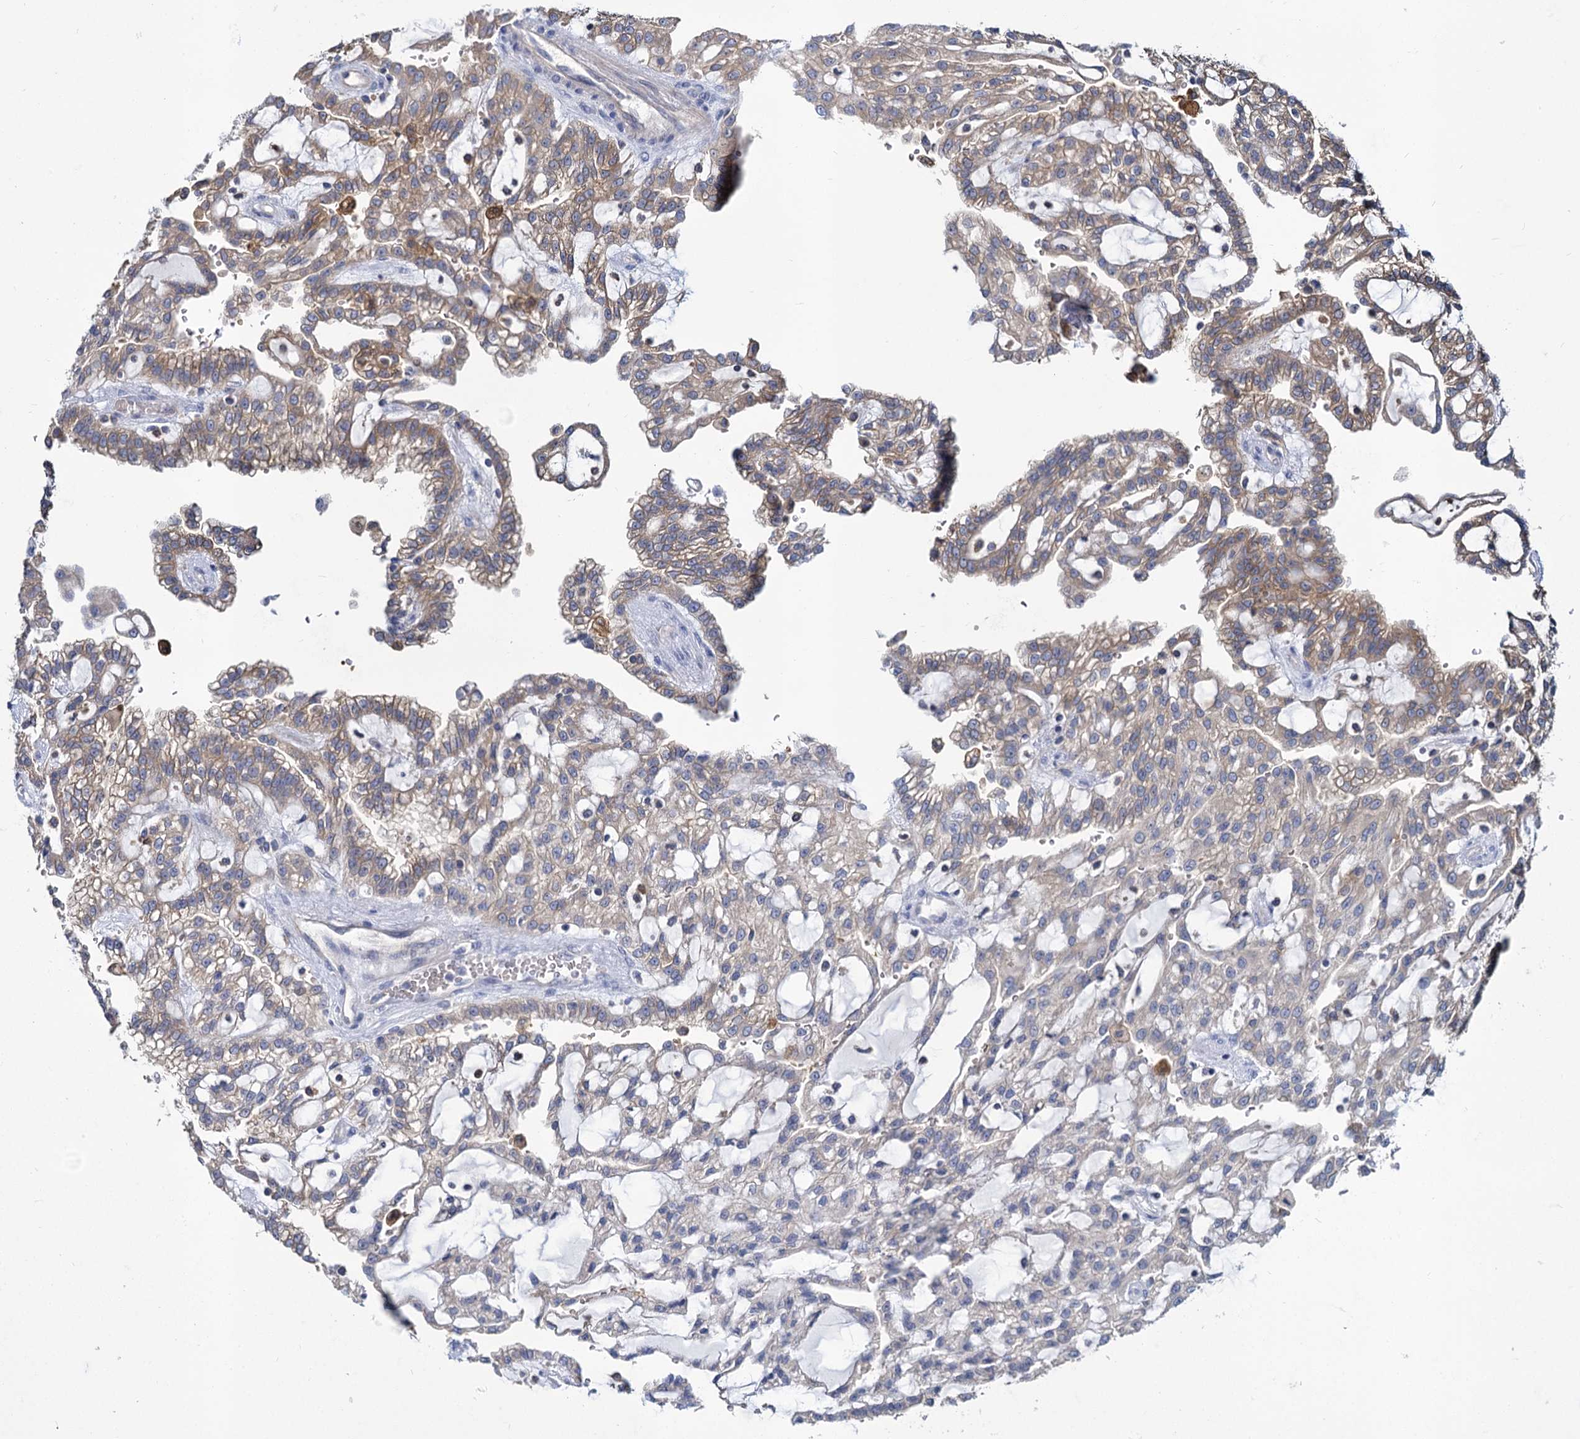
{"staining": {"intensity": "weak", "quantity": "25%-75%", "location": "cytoplasmic/membranous"}, "tissue": "renal cancer", "cell_type": "Tumor cells", "image_type": "cancer", "snomed": [{"axis": "morphology", "description": "Adenocarcinoma, NOS"}, {"axis": "topography", "description": "Kidney"}], "caption": "Immunohistochemical staining of renal cancer (adenocarcinoma) shows weak cytoplasmic/membranous protein positivity in approximately 25%-75% of tumor cells.", "gene": "GCLC", "patient": {"sex": "male", "age": 63}}